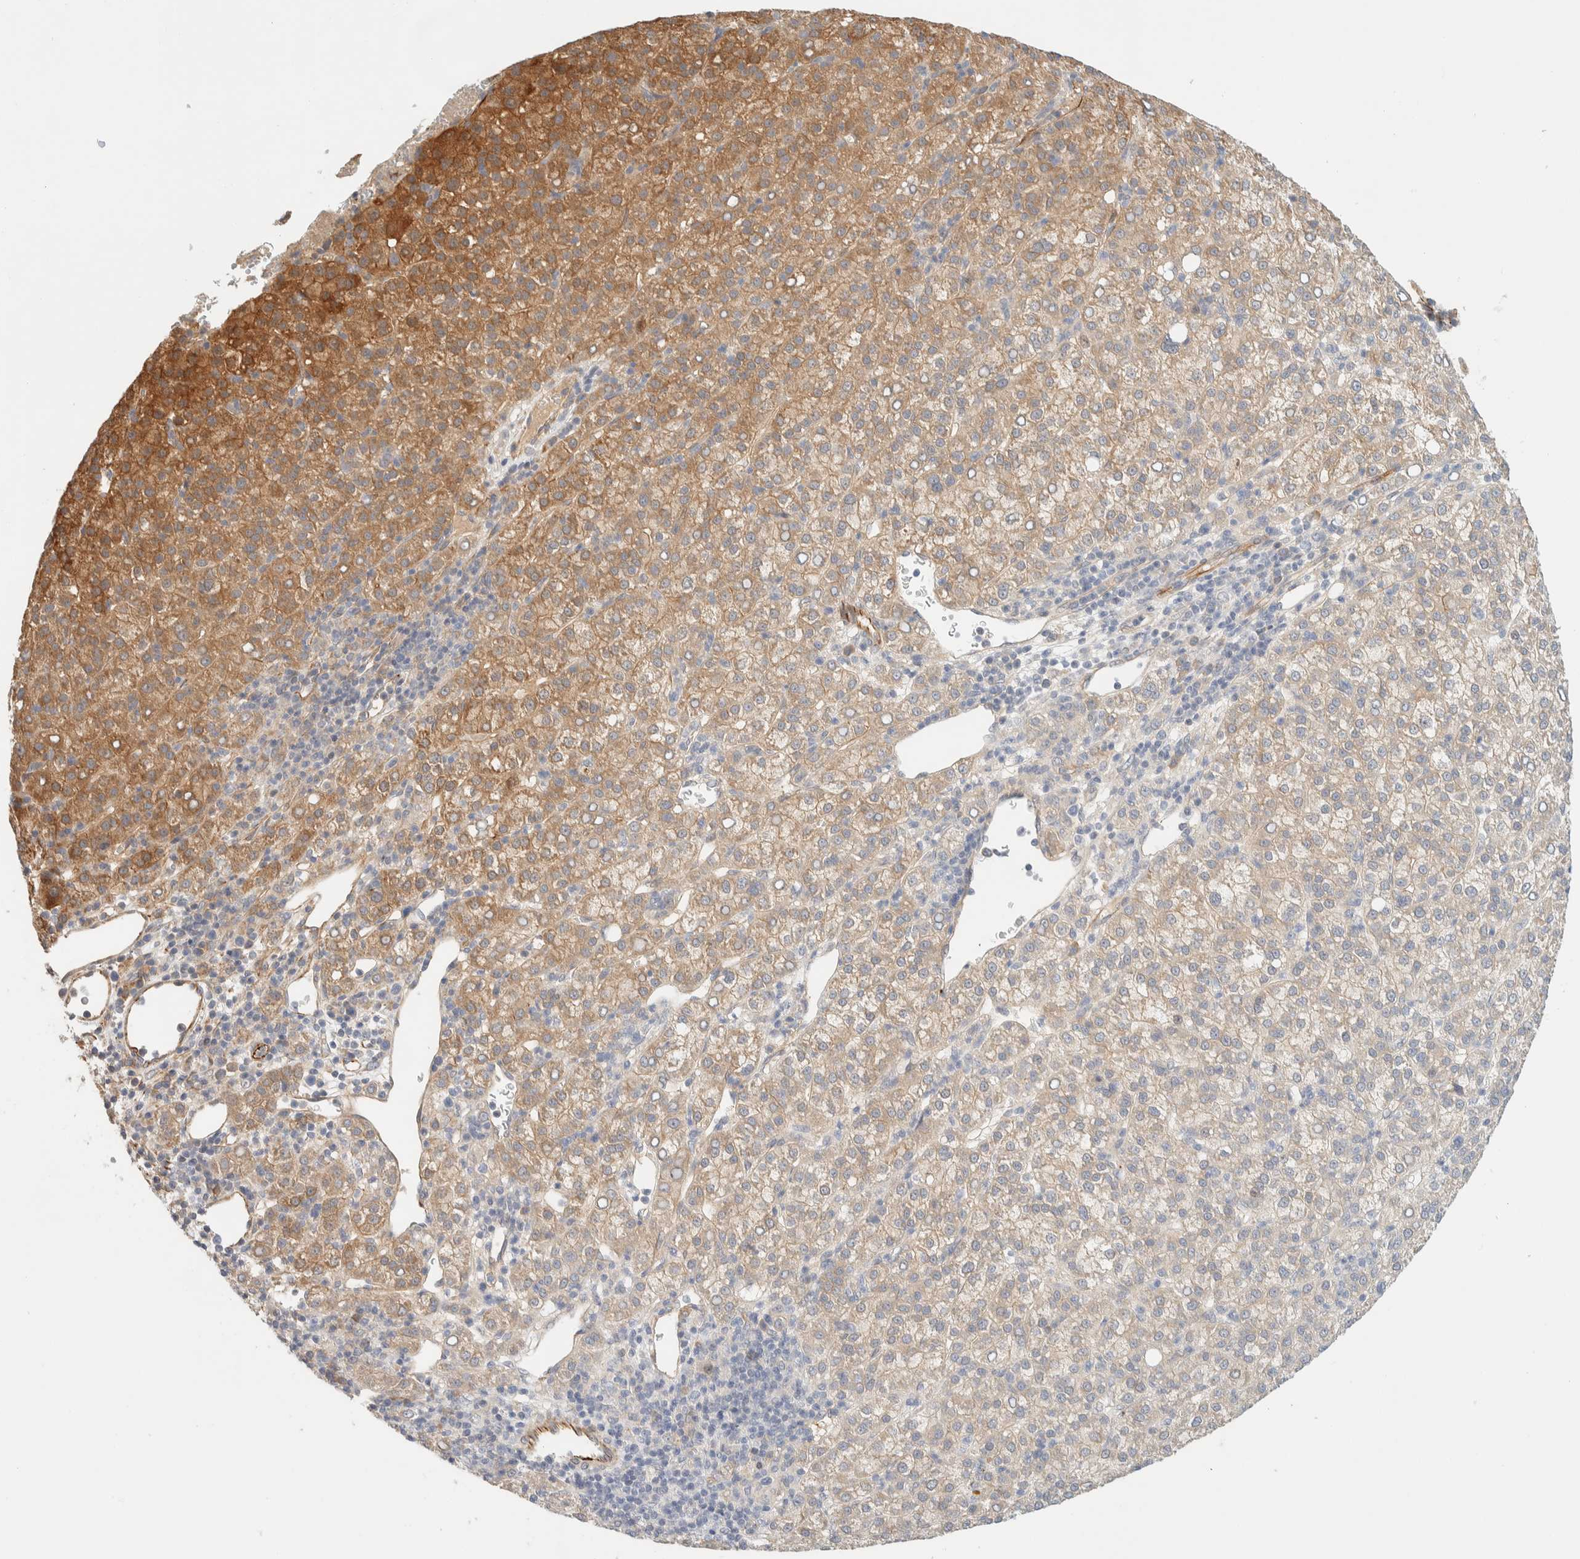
{"staining": {"intensity": "moderate", "quantity": "25%-75%", "location": "cytoplasmic/membranous"}, "tissue": "liver cancer", "cell_type": "Tumor cells", "image_type": "cancer", "snomed": [{"axis": "morphology", "description": "Carcinoma, Hepatocellular, NOS"}, {"axis": "topography", "description": "Liver"}], "caption": "This histopathology image shows IHC staining of human liver cancer, with medium moderate cytoplasmic/membranous expression in approximately 25%-75% of tumor cells.", "gene": "FAT1", "patient": {"sex": "female", "age": 58}}